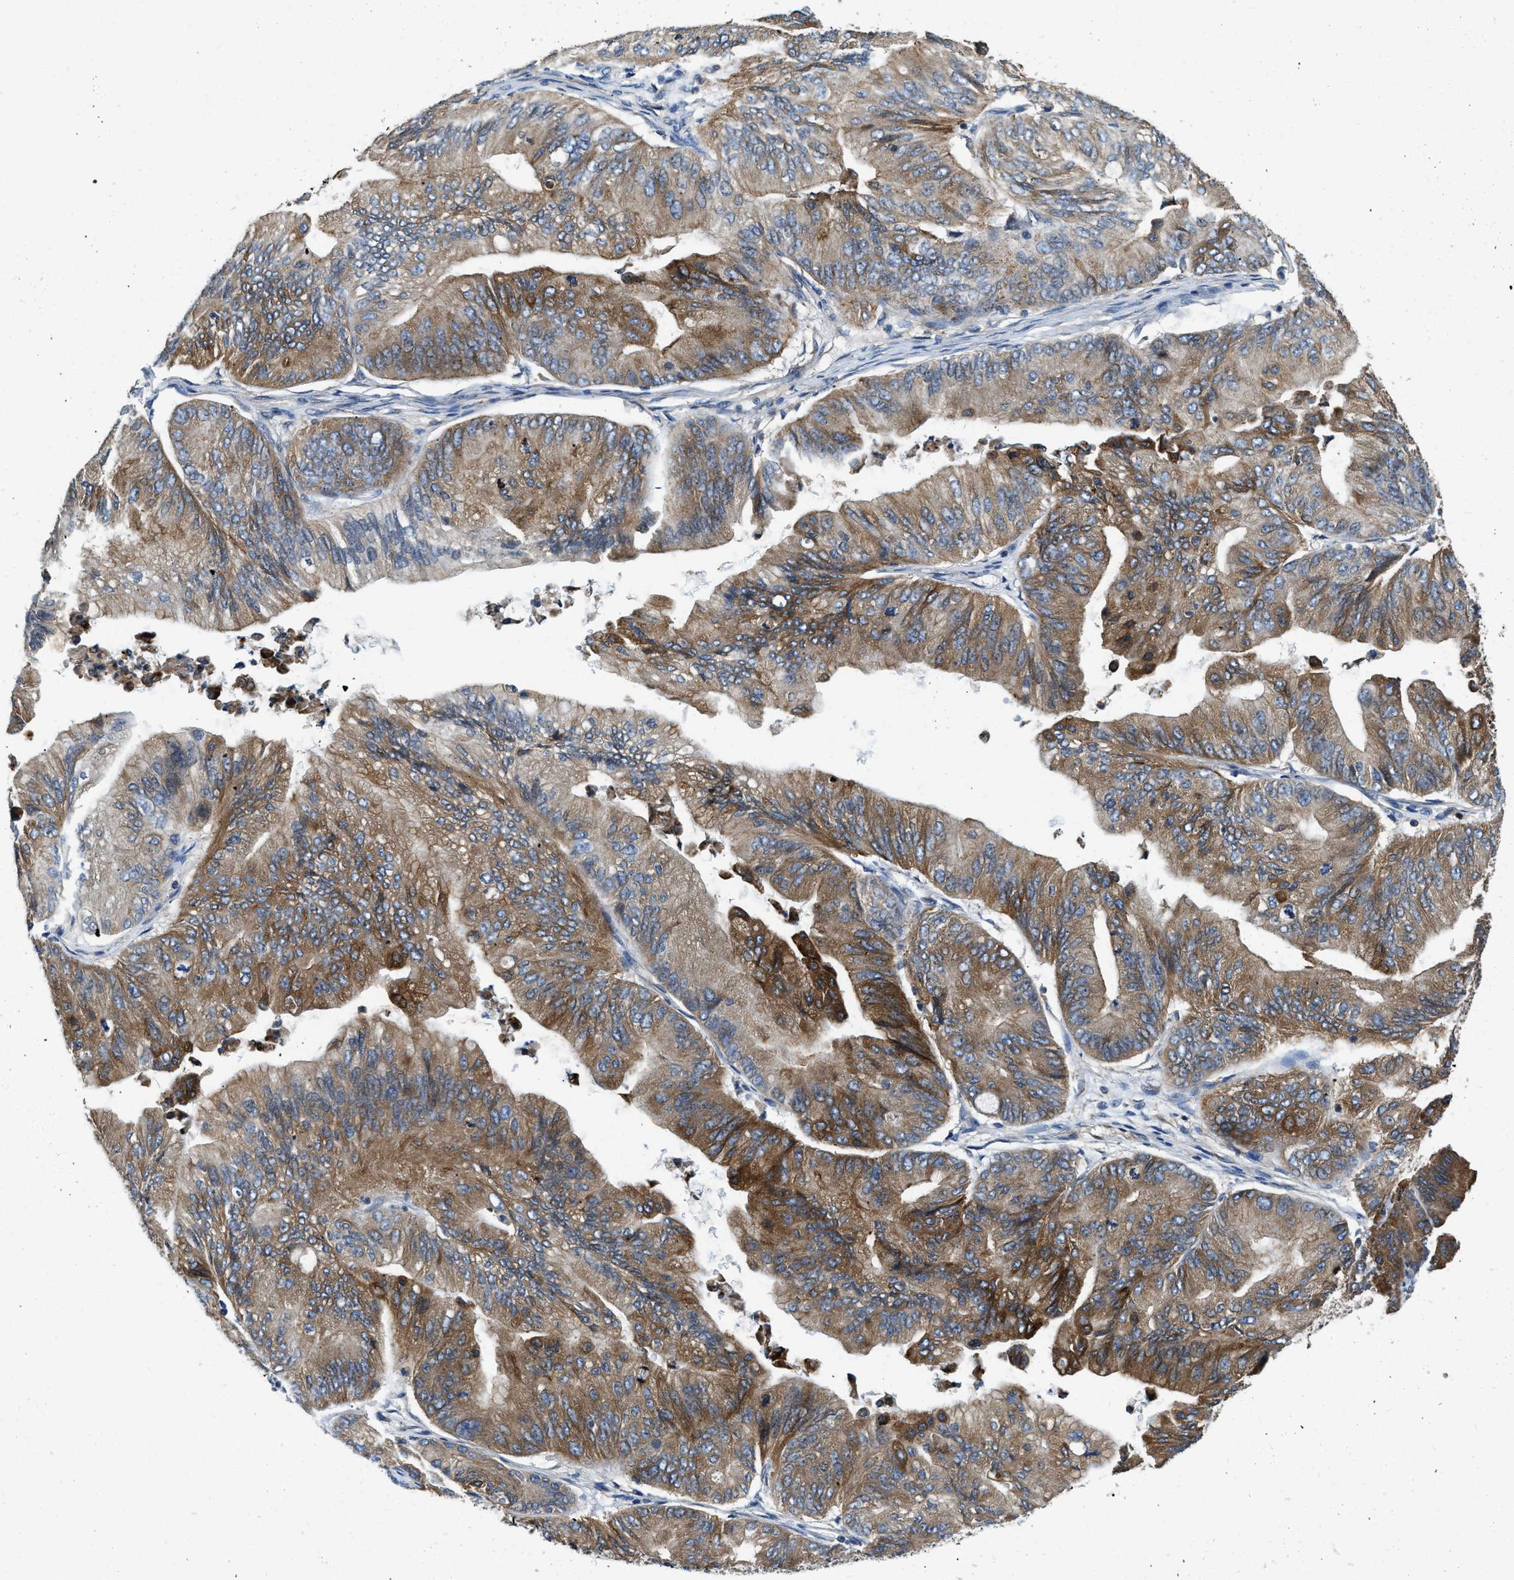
{"staining": {"intensity": "strong", "quantity": ">75%", "location": "cytoplasmic/membranous"}, "tissue": "ovarian cancer", "cell_type": "Tumor cells", "image_type": "cancer", "snomed": [{"axis": "morphology", "description": "Cystadenocarcinoma, mucinous, NOS"}, {"axis": "topography", "description": "Ovary"}], "caption": "An image showing strong cytoplasmic/membranous expression in approximately >75% of tumor cells in ovarian mucinous cystadenocarcinoma, as visualized by brown immunohistochemical staining.", "gene": "HSD17B12", "patient": {"sex": "female", "age": 61}}